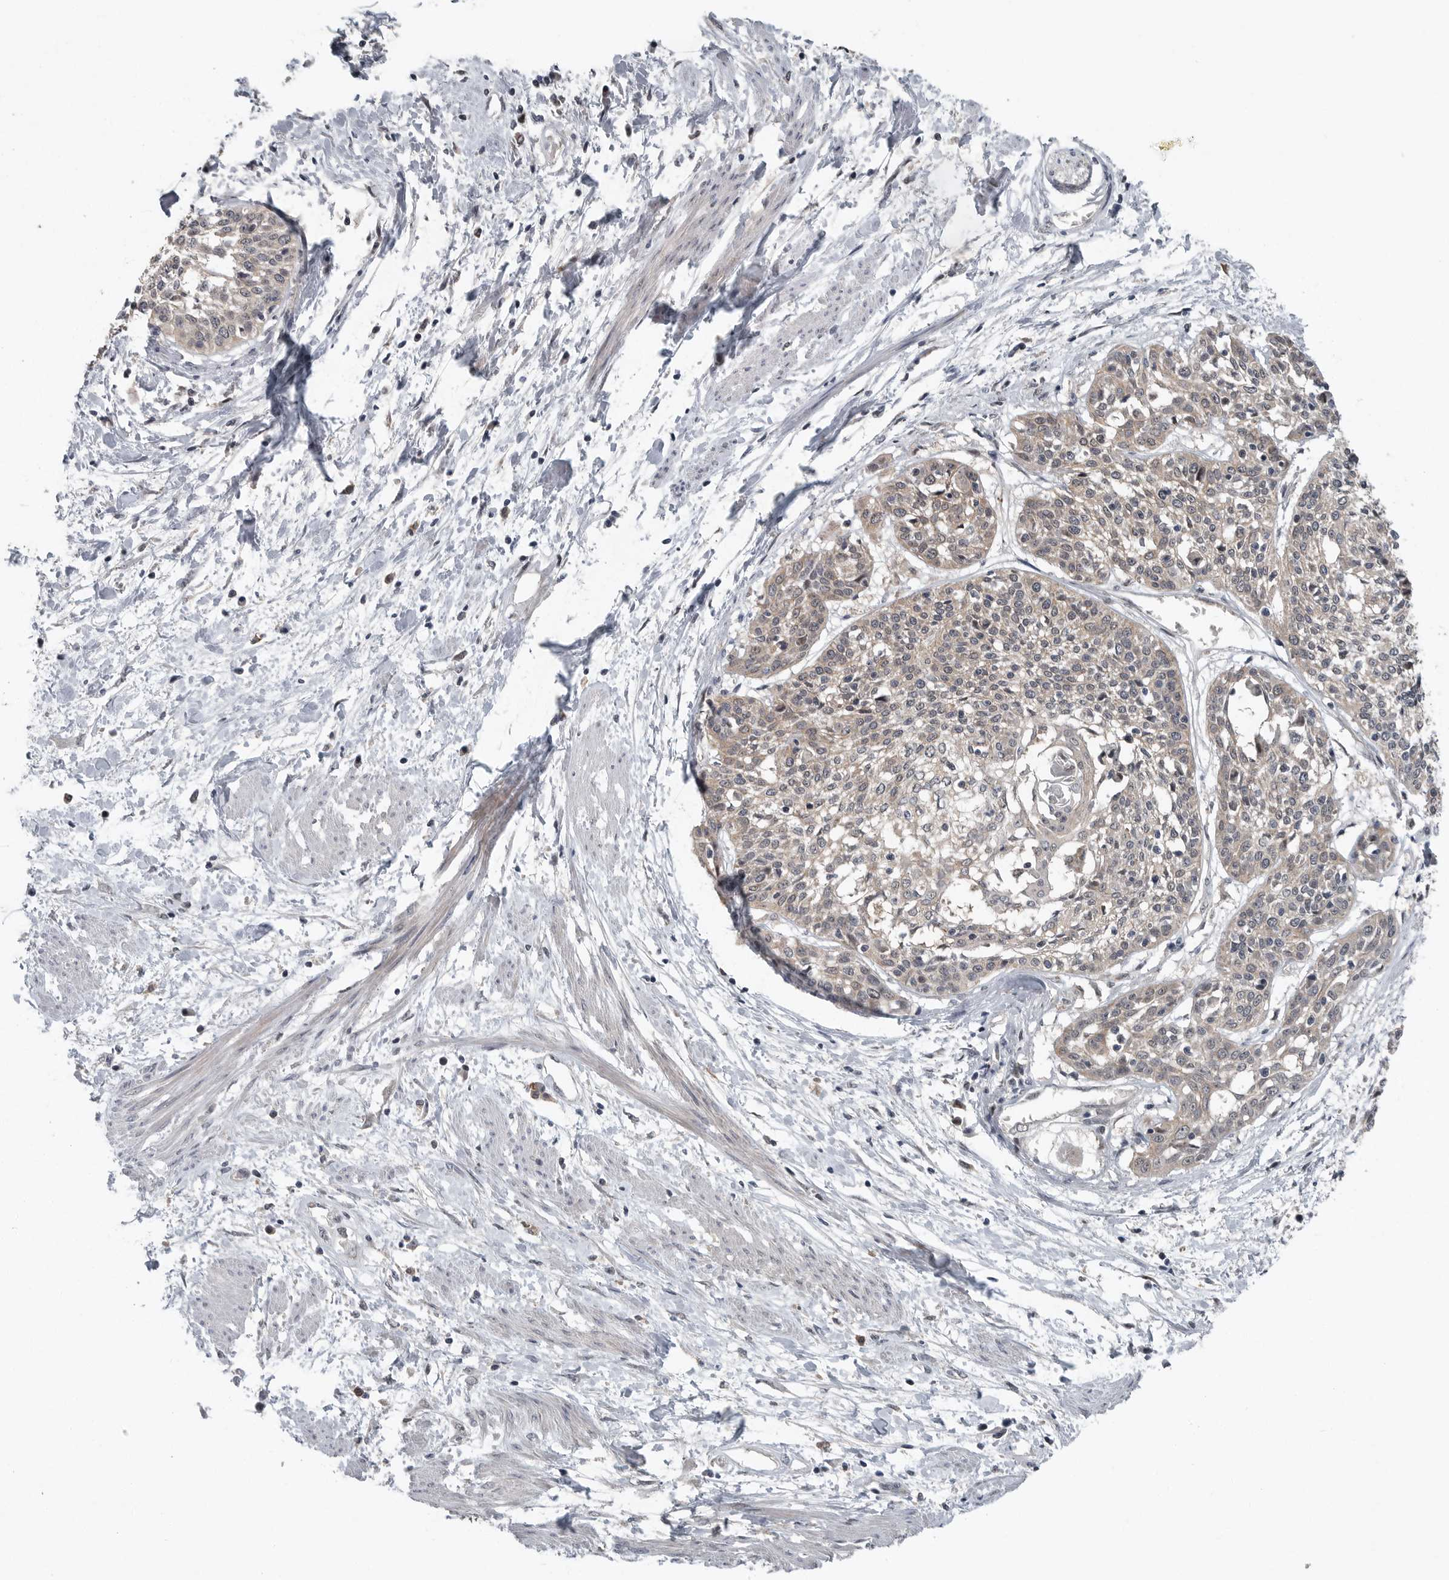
{"staining": {"intensity": "weak", "quantity": ">75%", "location": "cytoplasmic/membranous"}, "tissue": "cervical cancer", "cell_type": "Tumor cells", "image_type": "cancer", "snomed": [{"axis": "morphology", "description": "Squamous cell carcinoma, NOS"}, {"axis": "topography", "description": "Cervix"}], "caption": "Tumor cells exhibit low levels of weak cytoplasmic/membranous expression in about >75% of cells in cervical squamous cell carcinoma.", "gene": "SCP2", "patient": {"sex": "female", "age": 57}}